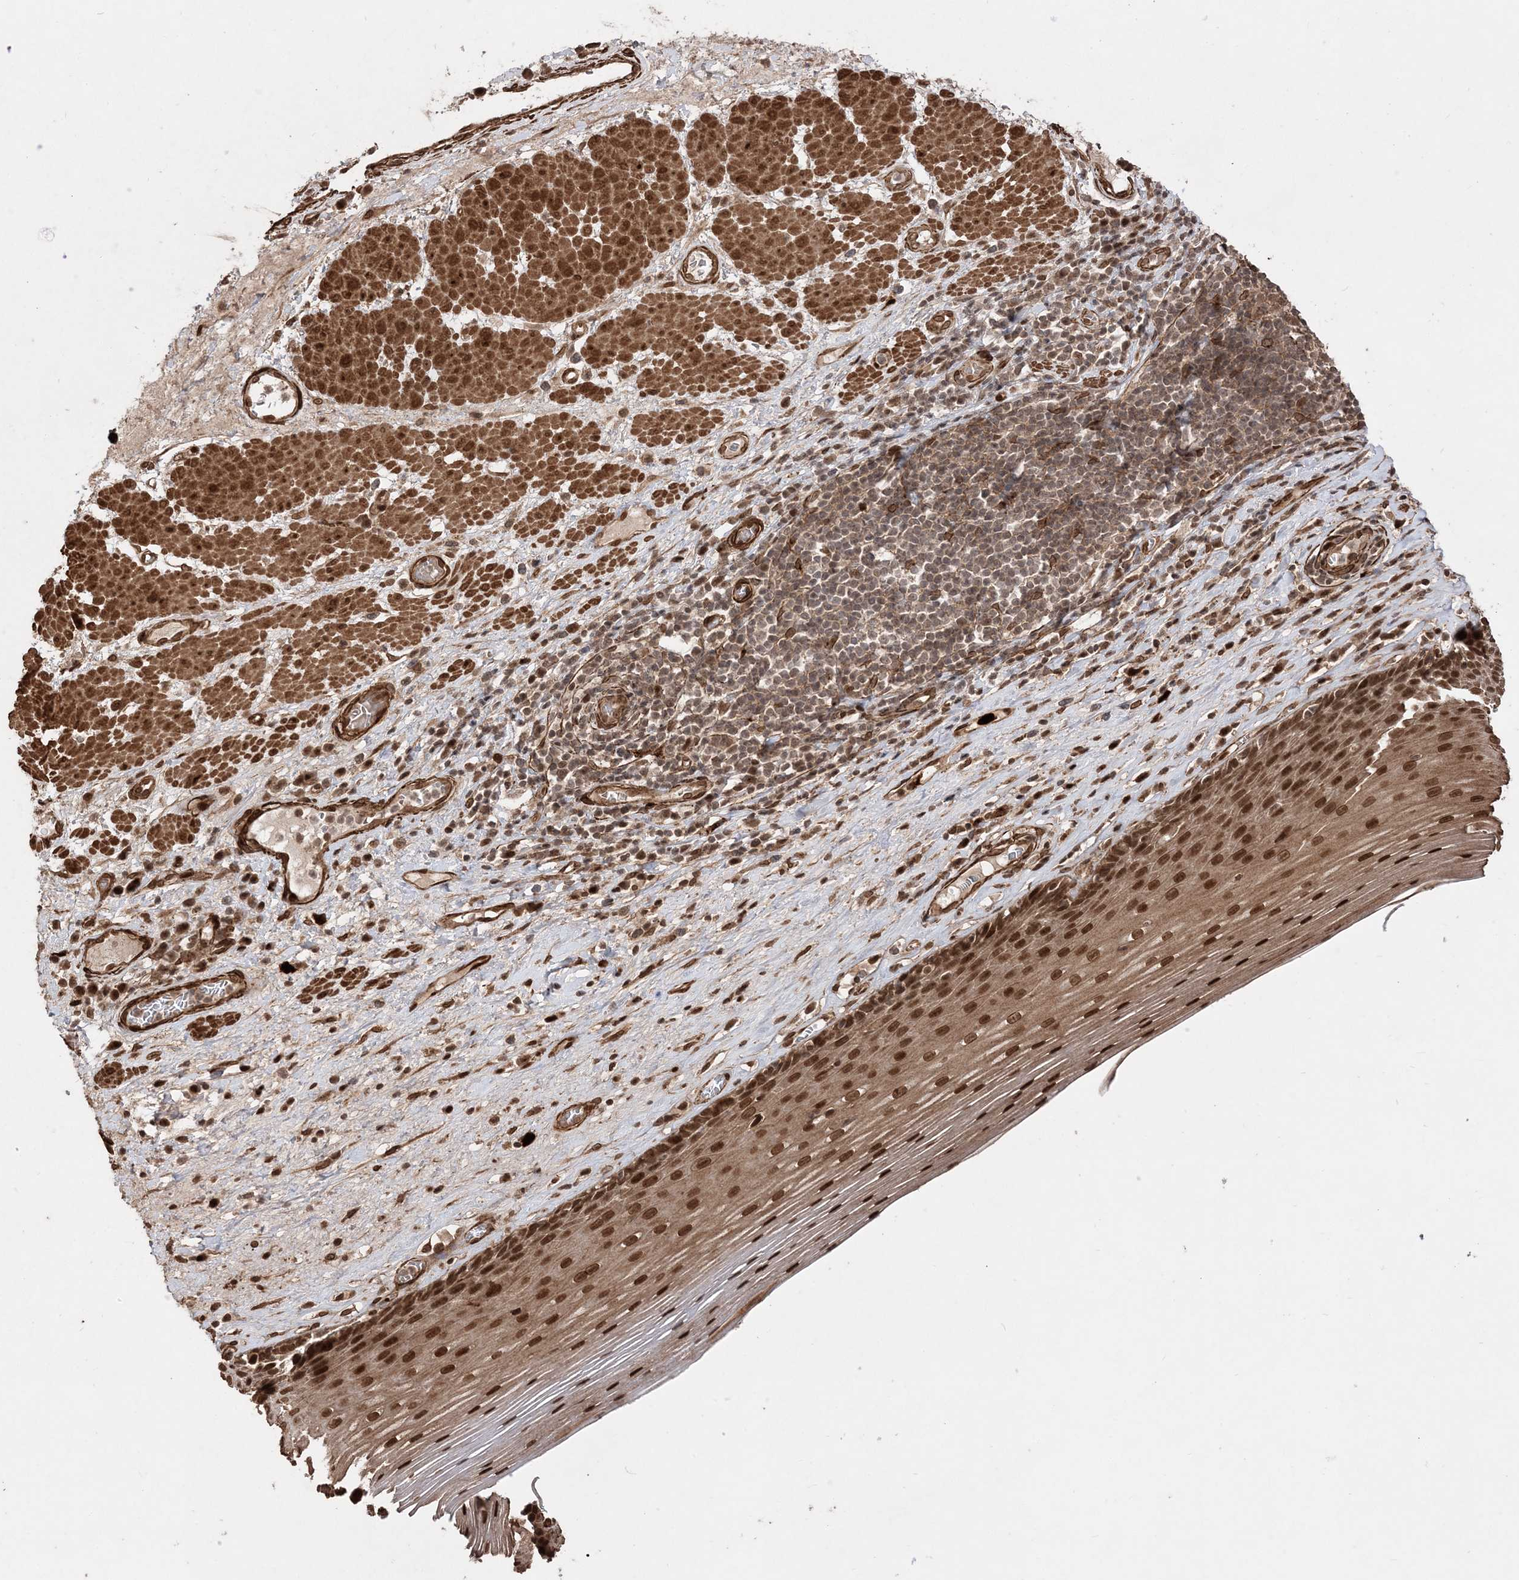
{"staining": {"intensity": "strong", "quantity": ">75%", "location": "cytoplasmic/membranous,nuclear"}, "tissue": "esophagus", "cell_type": "Squamous epithelial cells", "image_type": "normal", "snomed": [{"axis": "morphology", "description": "Normal tissue, NOS"}, {"axis": "topography", "description": "Esophagus"}], "caption": "The immunohistochemical stain labels strong cytoplasmic/membranous,nuclear staining in squamous epithelial cells of benign esophagus.", "gene": "ETAA1", "patient": {"sex": "male", "age": 62}}